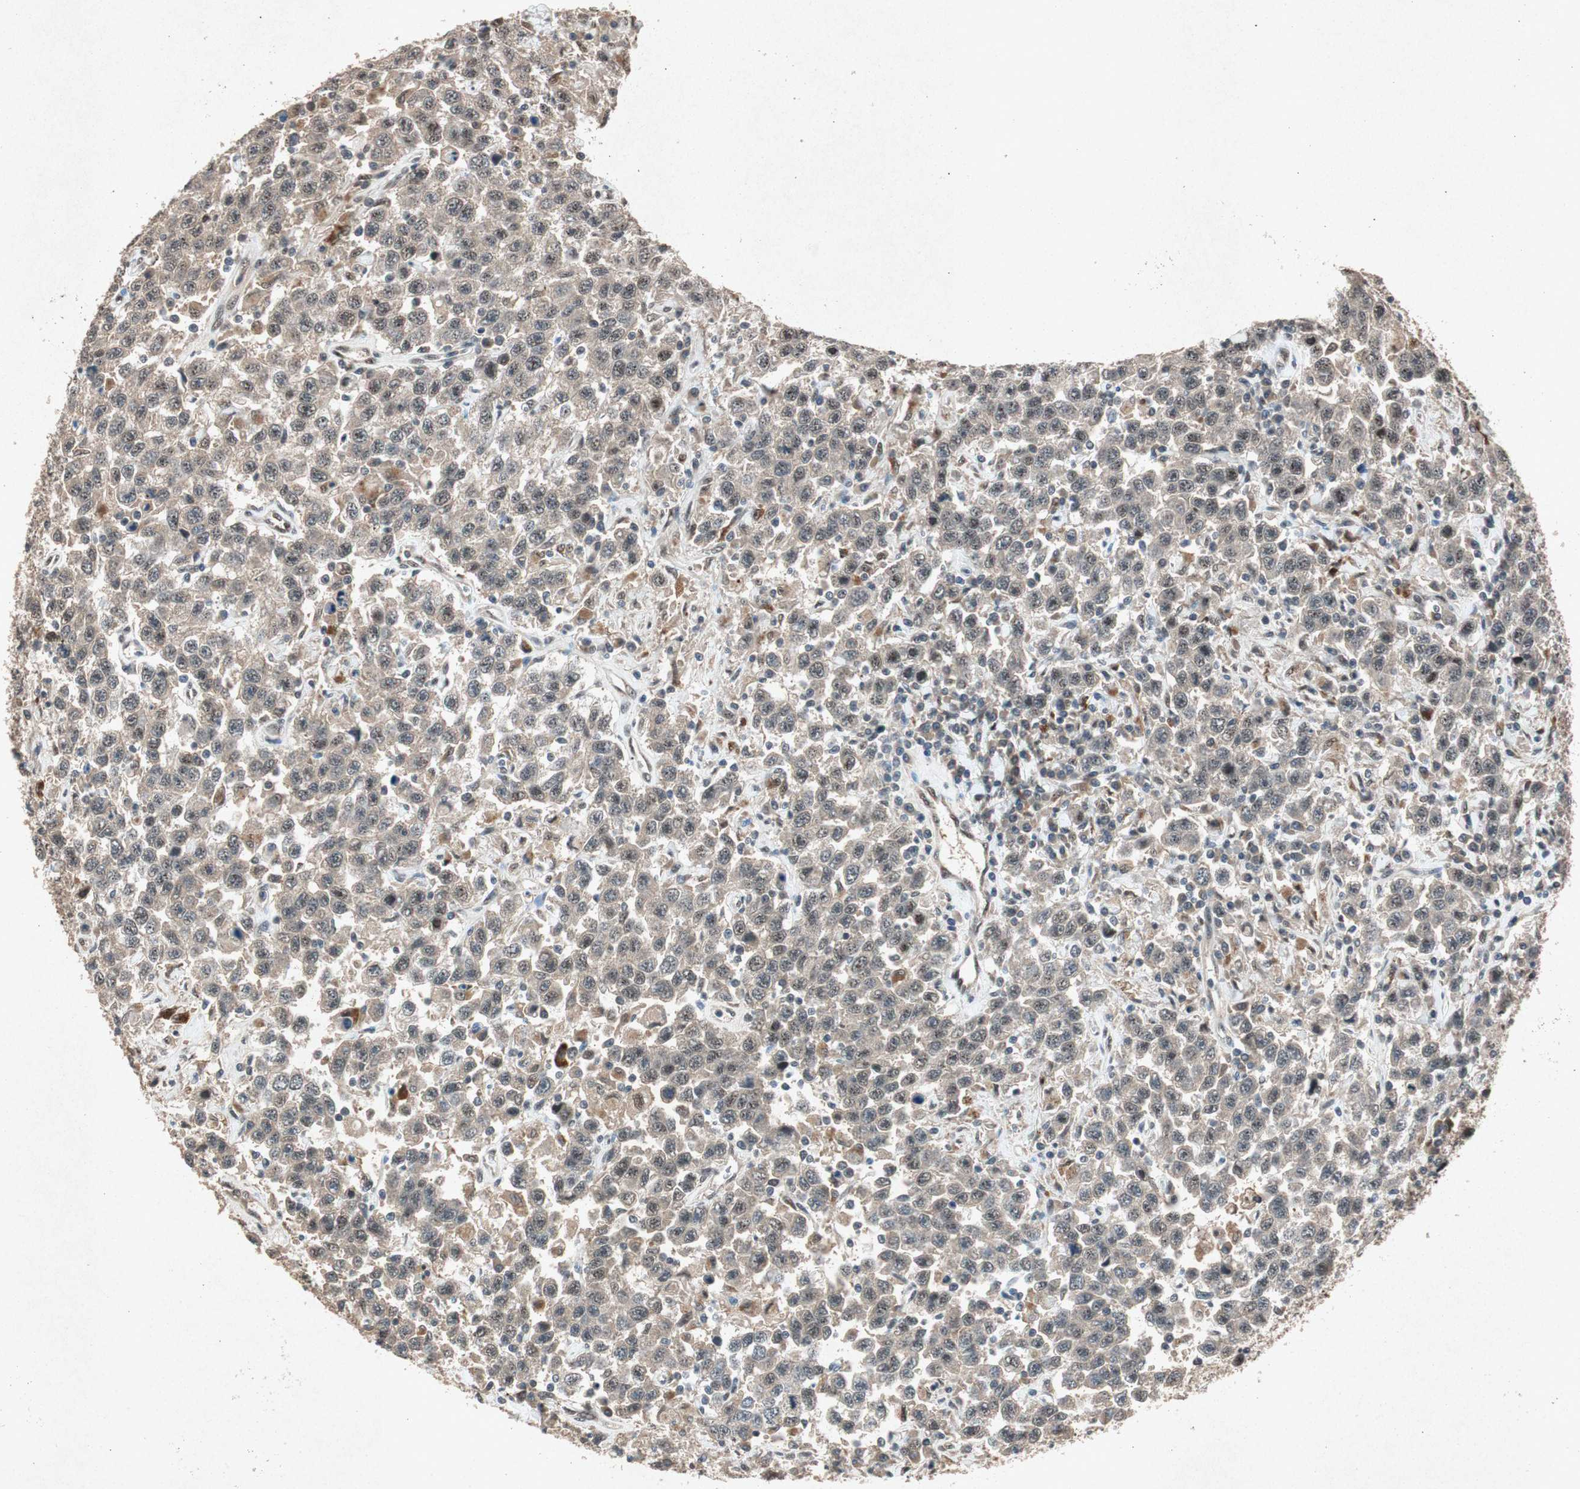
{"staining": {"intensity": "moderate", "quantity": "25%-75%", "location": "cytoplasmic/membranous,nuclear"}, "tissue": "testis cancer", "cell_type": "Tumor cells", "image_type": "cancer", "snomed": [{"axis": "morphology", "description": "Seminoma, NOS"}, {"axis": "topography", "description": "Testis"}], "caption": "Immunohistochemical staining of testis cancer exhibits moderate cytoplasmic/membranous and nuclear protein staining in about 25%-75% of tumor cells. The staining was performed using DAB, with brown indicating positive protein expression. Nuclei are stained blue with hematoxylin.", "gene": "PML", "patient": {"sex": "male", "age": 41}}